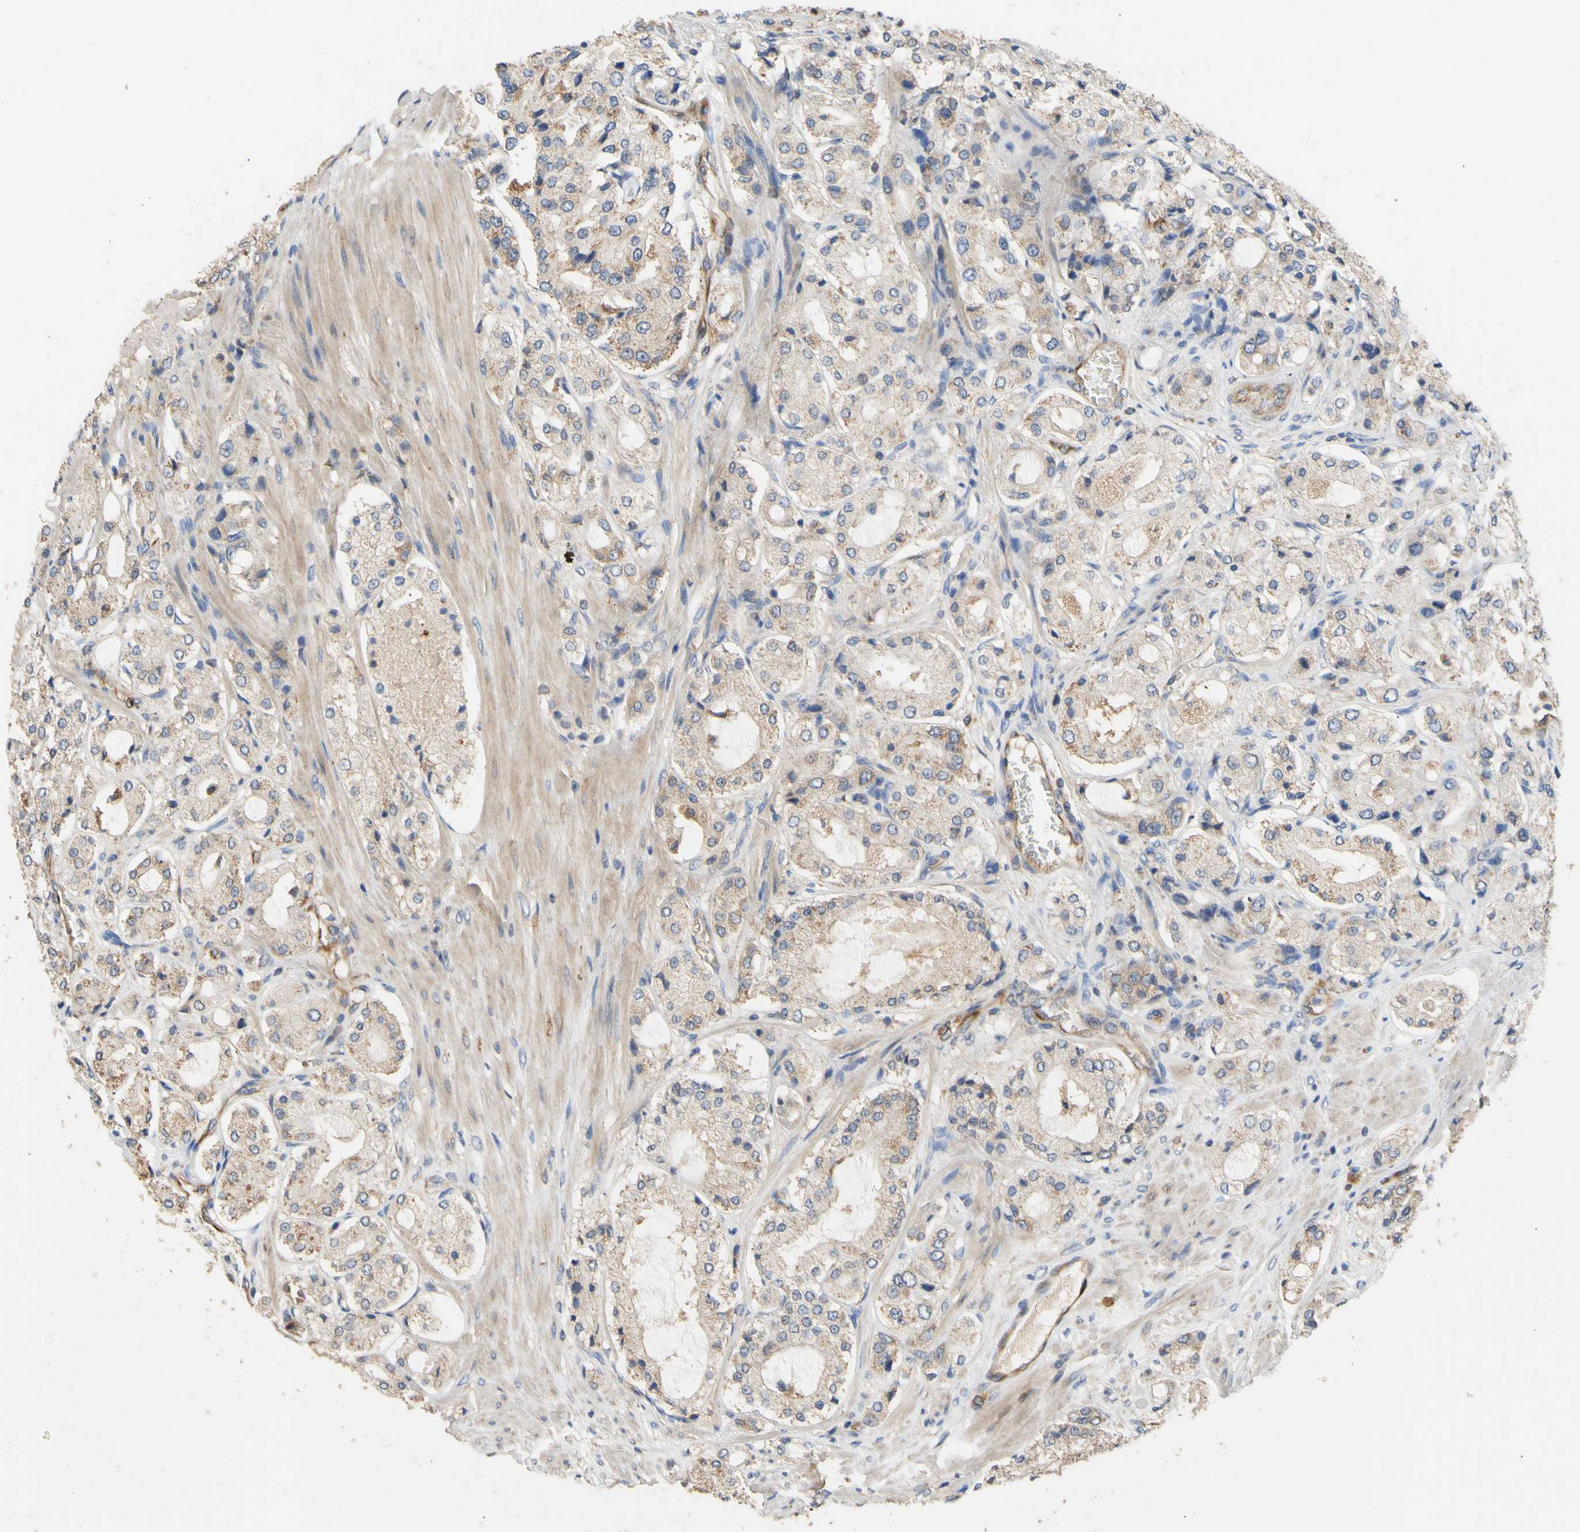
{"staining": {"intensity": "moderate", "quantity": "25%-75%", "location": "cytoplasmic/membranous"}, "tissue": "prostate cancer", "cell_type": "Tumor cells", "image_type": "cancer", "snomed": [{"axis": "morphology", "description": "Adenocarcinoma, High grade"}, {"axis": "topography", "description": "Prostate"}], "caption": "Prostate high-grade adenocarcinoma stained with a brown dye exhibits moderate cytoplasmic/membranous positive positivity in about 25%-75% of tumor cells.", "gene": "EIF2S3", "patient": {"sex": "male", "age": 65}}